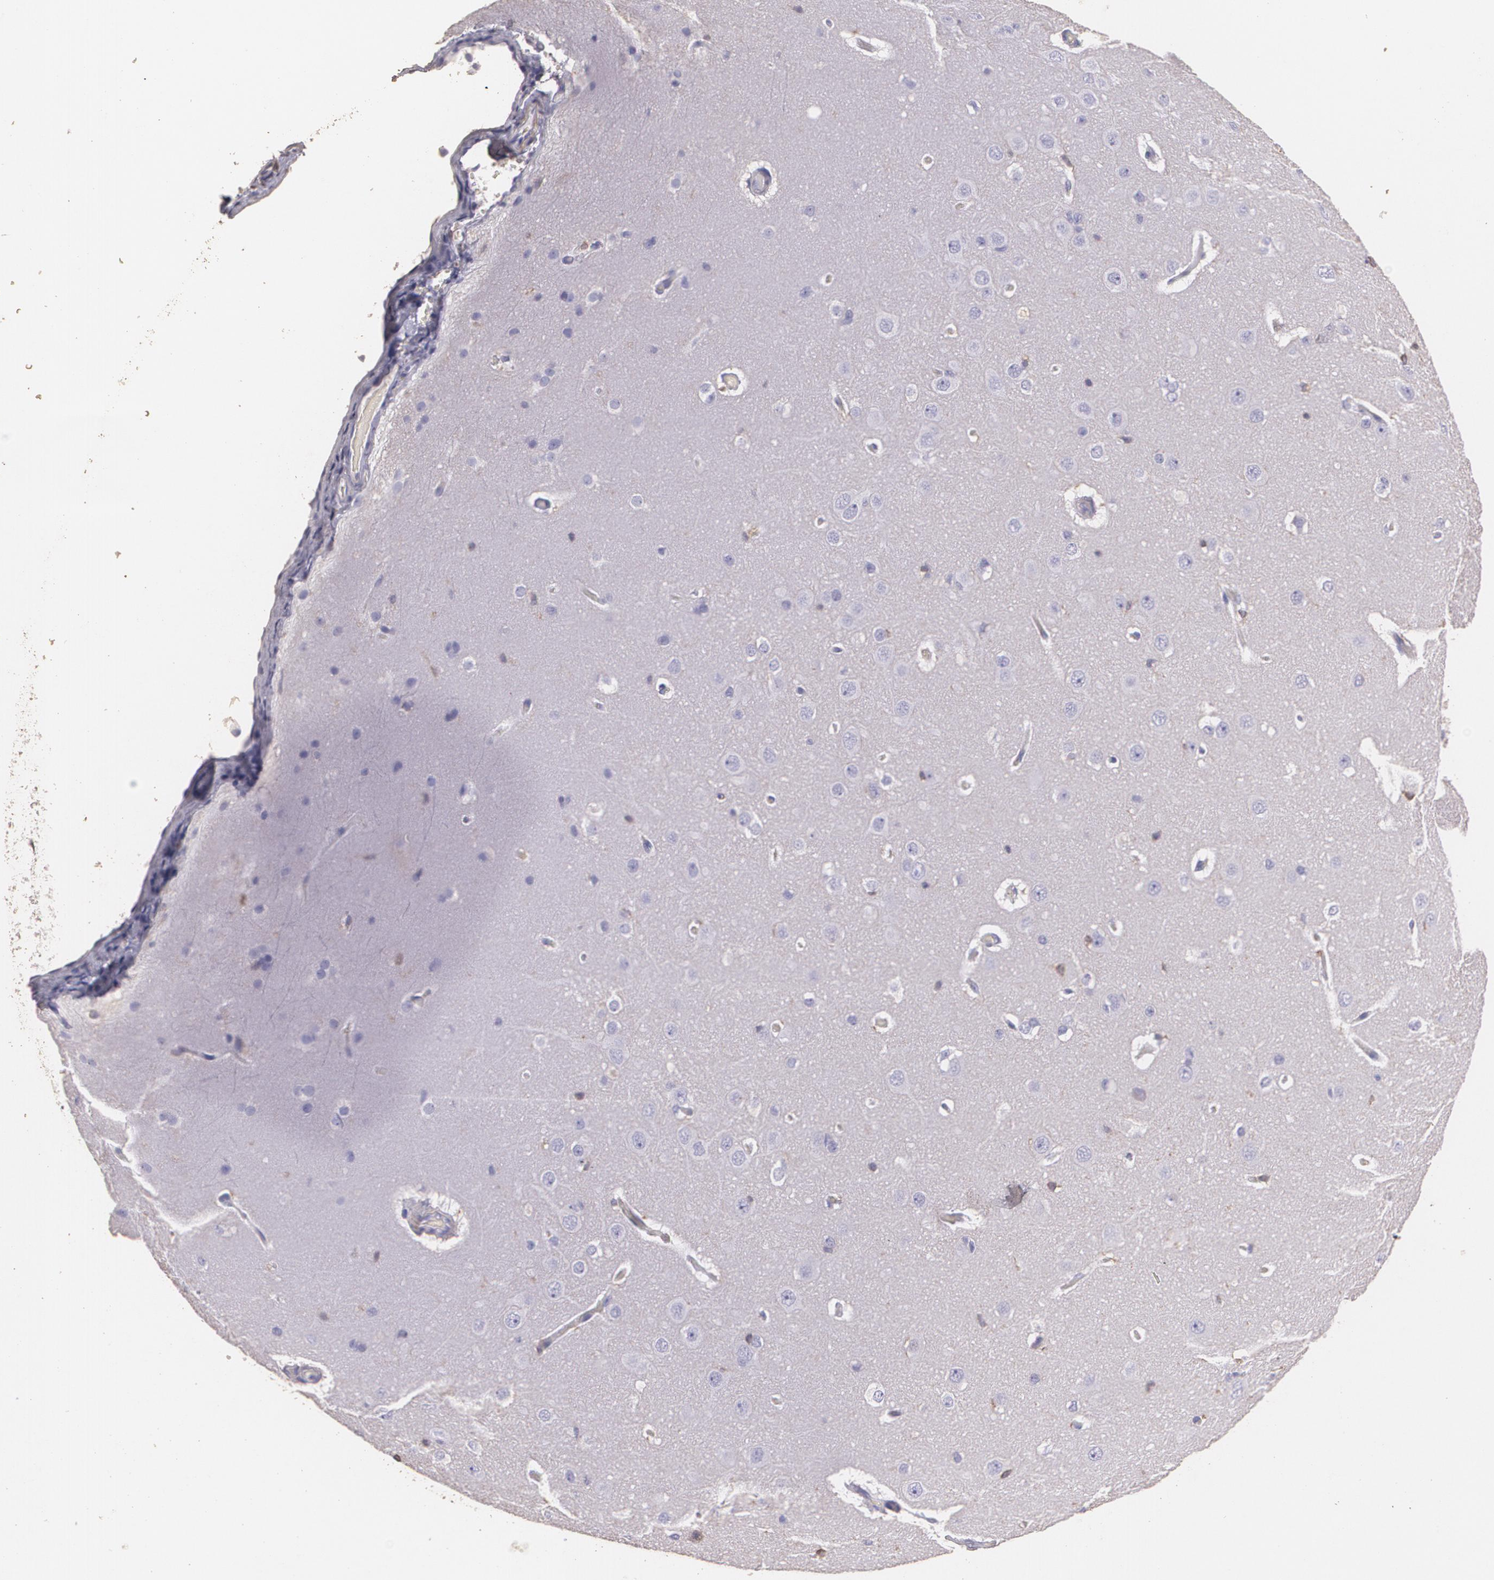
{"staining": {"intensity": "negative", "quantity": "none", "location": "none"}, "tissue": "cerebral cortex", "cell_type": "Endothelial cells", "image_type": "normal", "snomed": [{"axis": "morphology", "description": "Normal tissue, NOS"}, {"axis": "topography", "description": "Cerebral cortex"}], "caption": "Endothelial cells are negative for protein expression in unremarkable human cerebral cortex. The staining is performed using DAB brown chromogen with nuclei counter-stained in using hematoxylin.", "gene": "TGFBR1", "patient": {"sex": "female", "age": 45}}